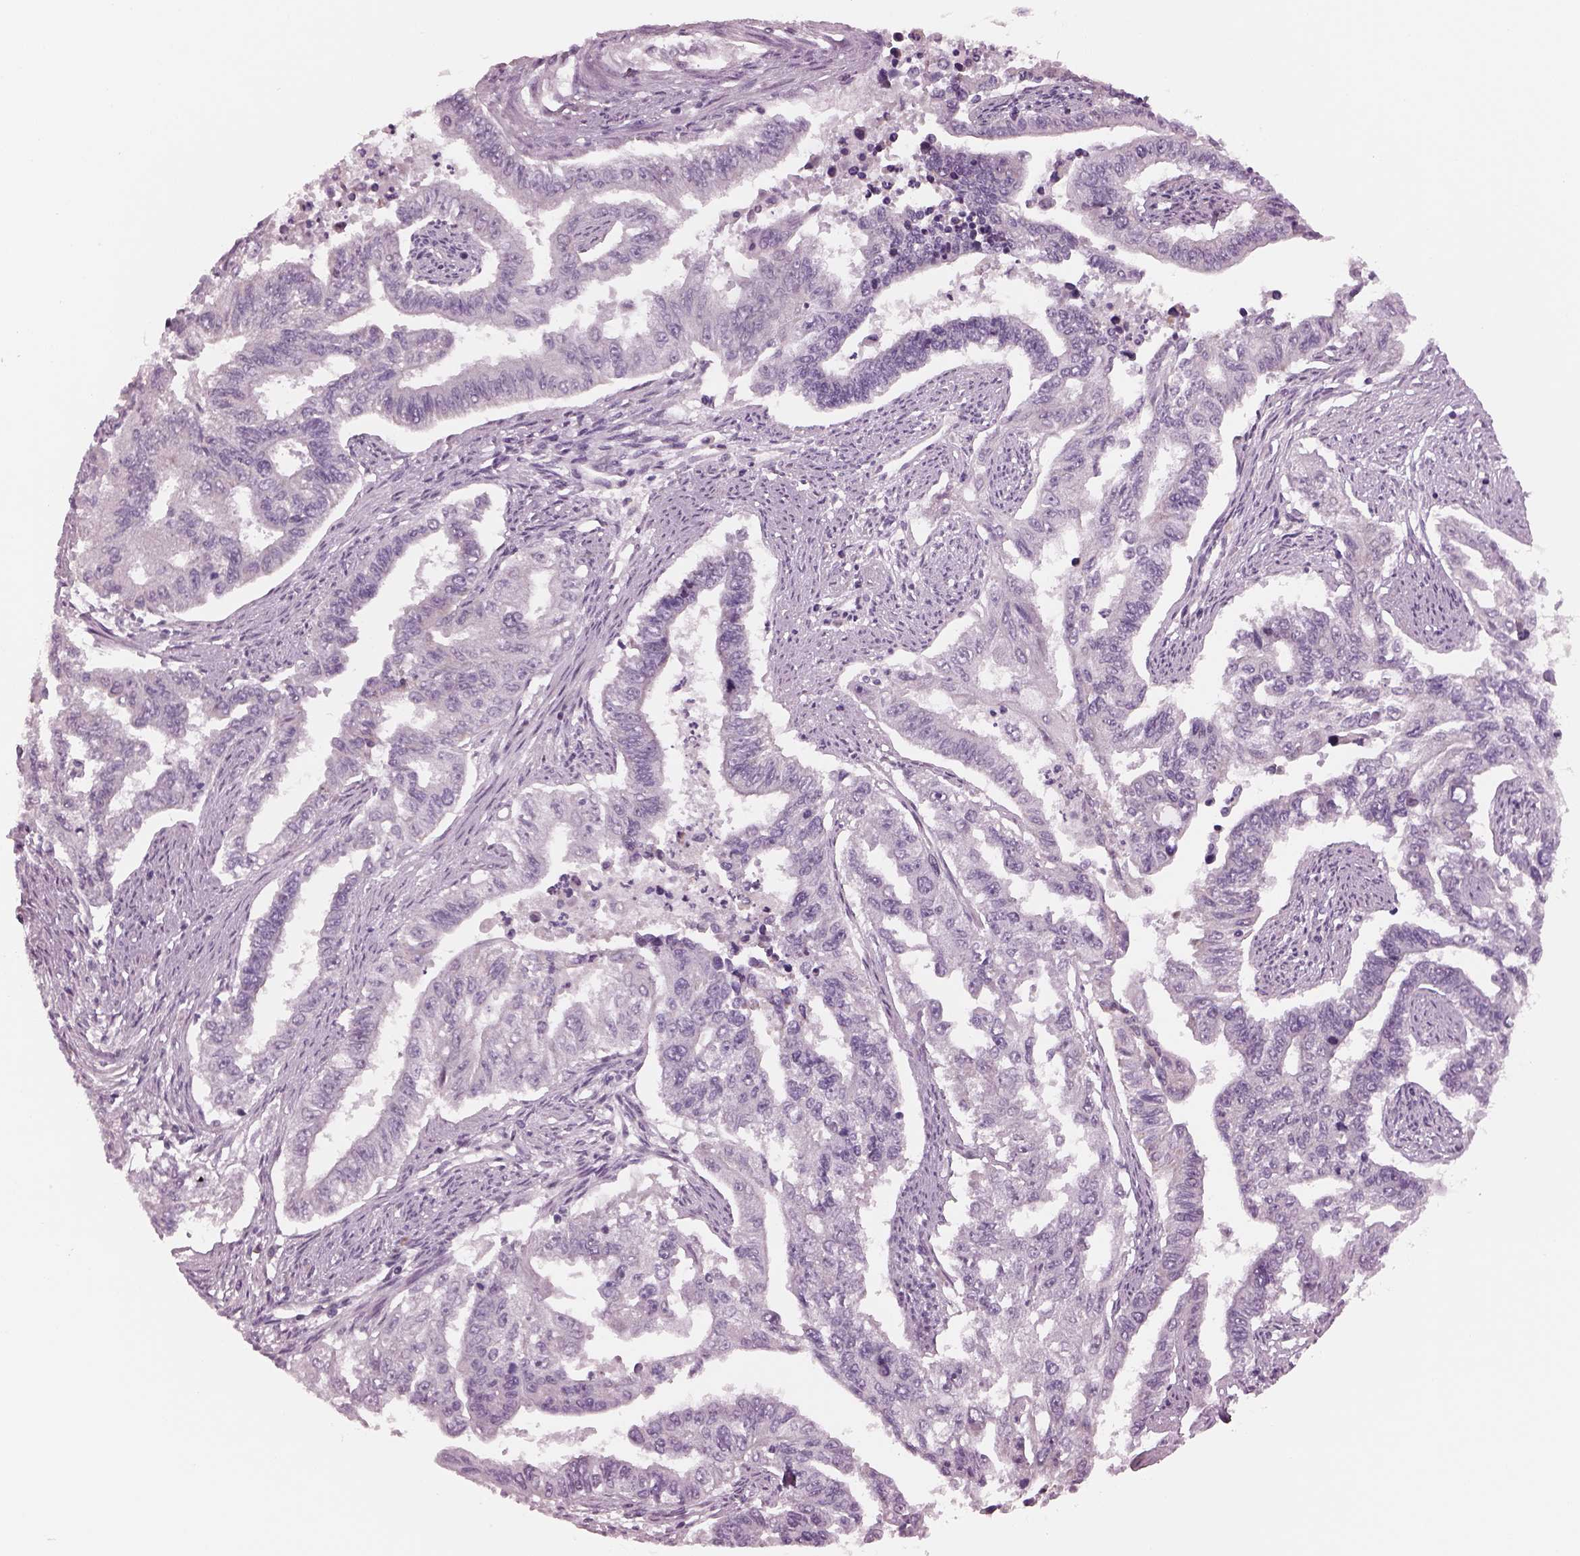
{"staining": {"intensity": "negative", "quantity": "none", "location": "none"}, "tissue": "endometrial cancer", "cell_type": "Tumor cells", "image_type": "cancer", "snomed": [{"axis": "morphology", "description": "Adenocarcinoma, NOS"}, {"axis": "topography", "description": "Uterus"}], "caption": "Micrograph shows no protein expression in tumor cells of adenocarcinoma (endometrial) tissue.", "gene": "CYLC1", "patient": {"sex": "female", "age": 59}}